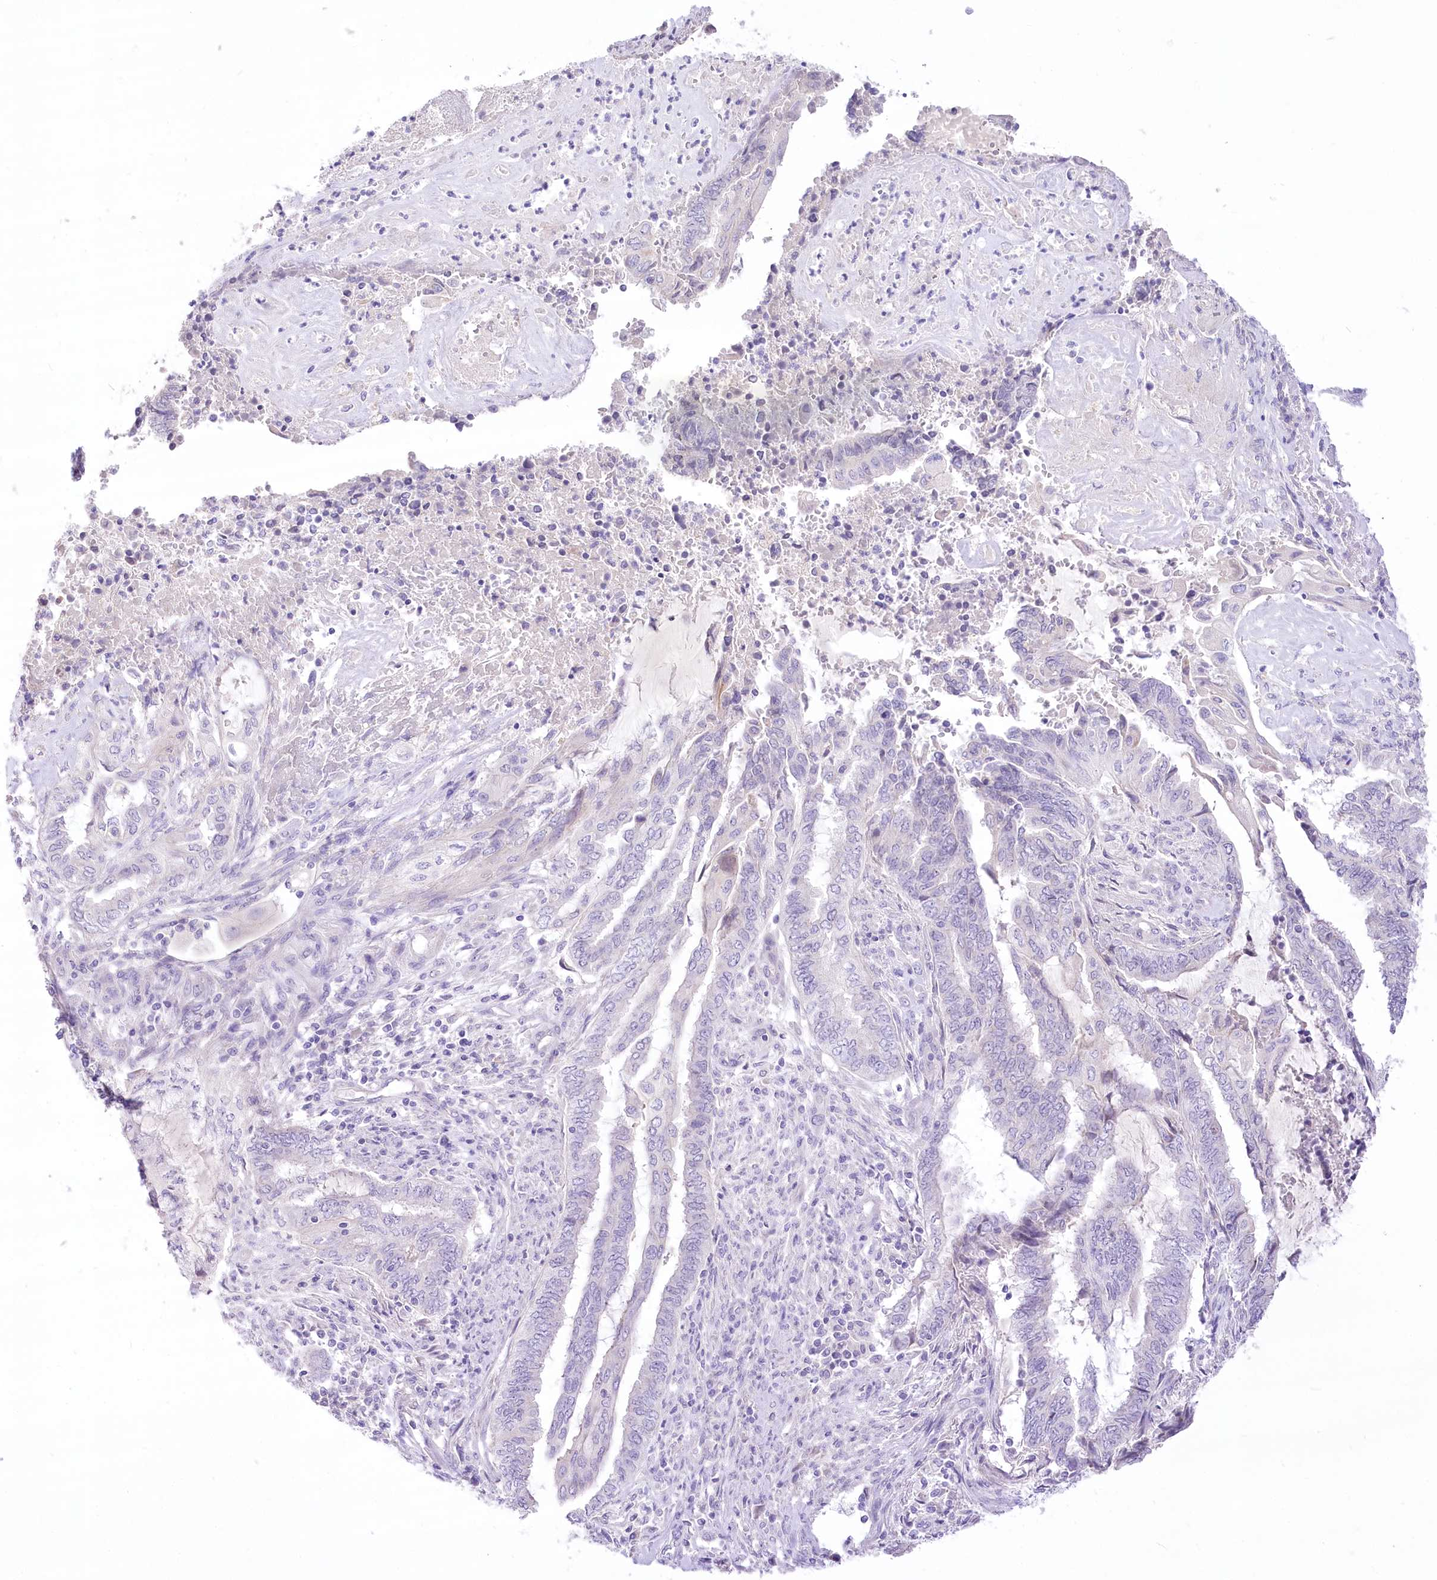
{"staining": {"intensity": "negative", "quantity": "none", "location": "none"}, "tissue": "endometrial cancer", "cell_type": "Tumor cells", "image_type": "cancer", "snomed": [{"axis": "morphology", "description": "Adenocarcinoma, NOS"}, {"axis": "topography", "description": "Uterus"}, {"axis": "topography", "description": "Endometrium"}], "caption": "Immunohistochemistry of endometrial cancer (adenocarcinoma) shows no staining in tumor cells.", "gene": "HELT", "patient": {"sex": "female", "age": 70}}